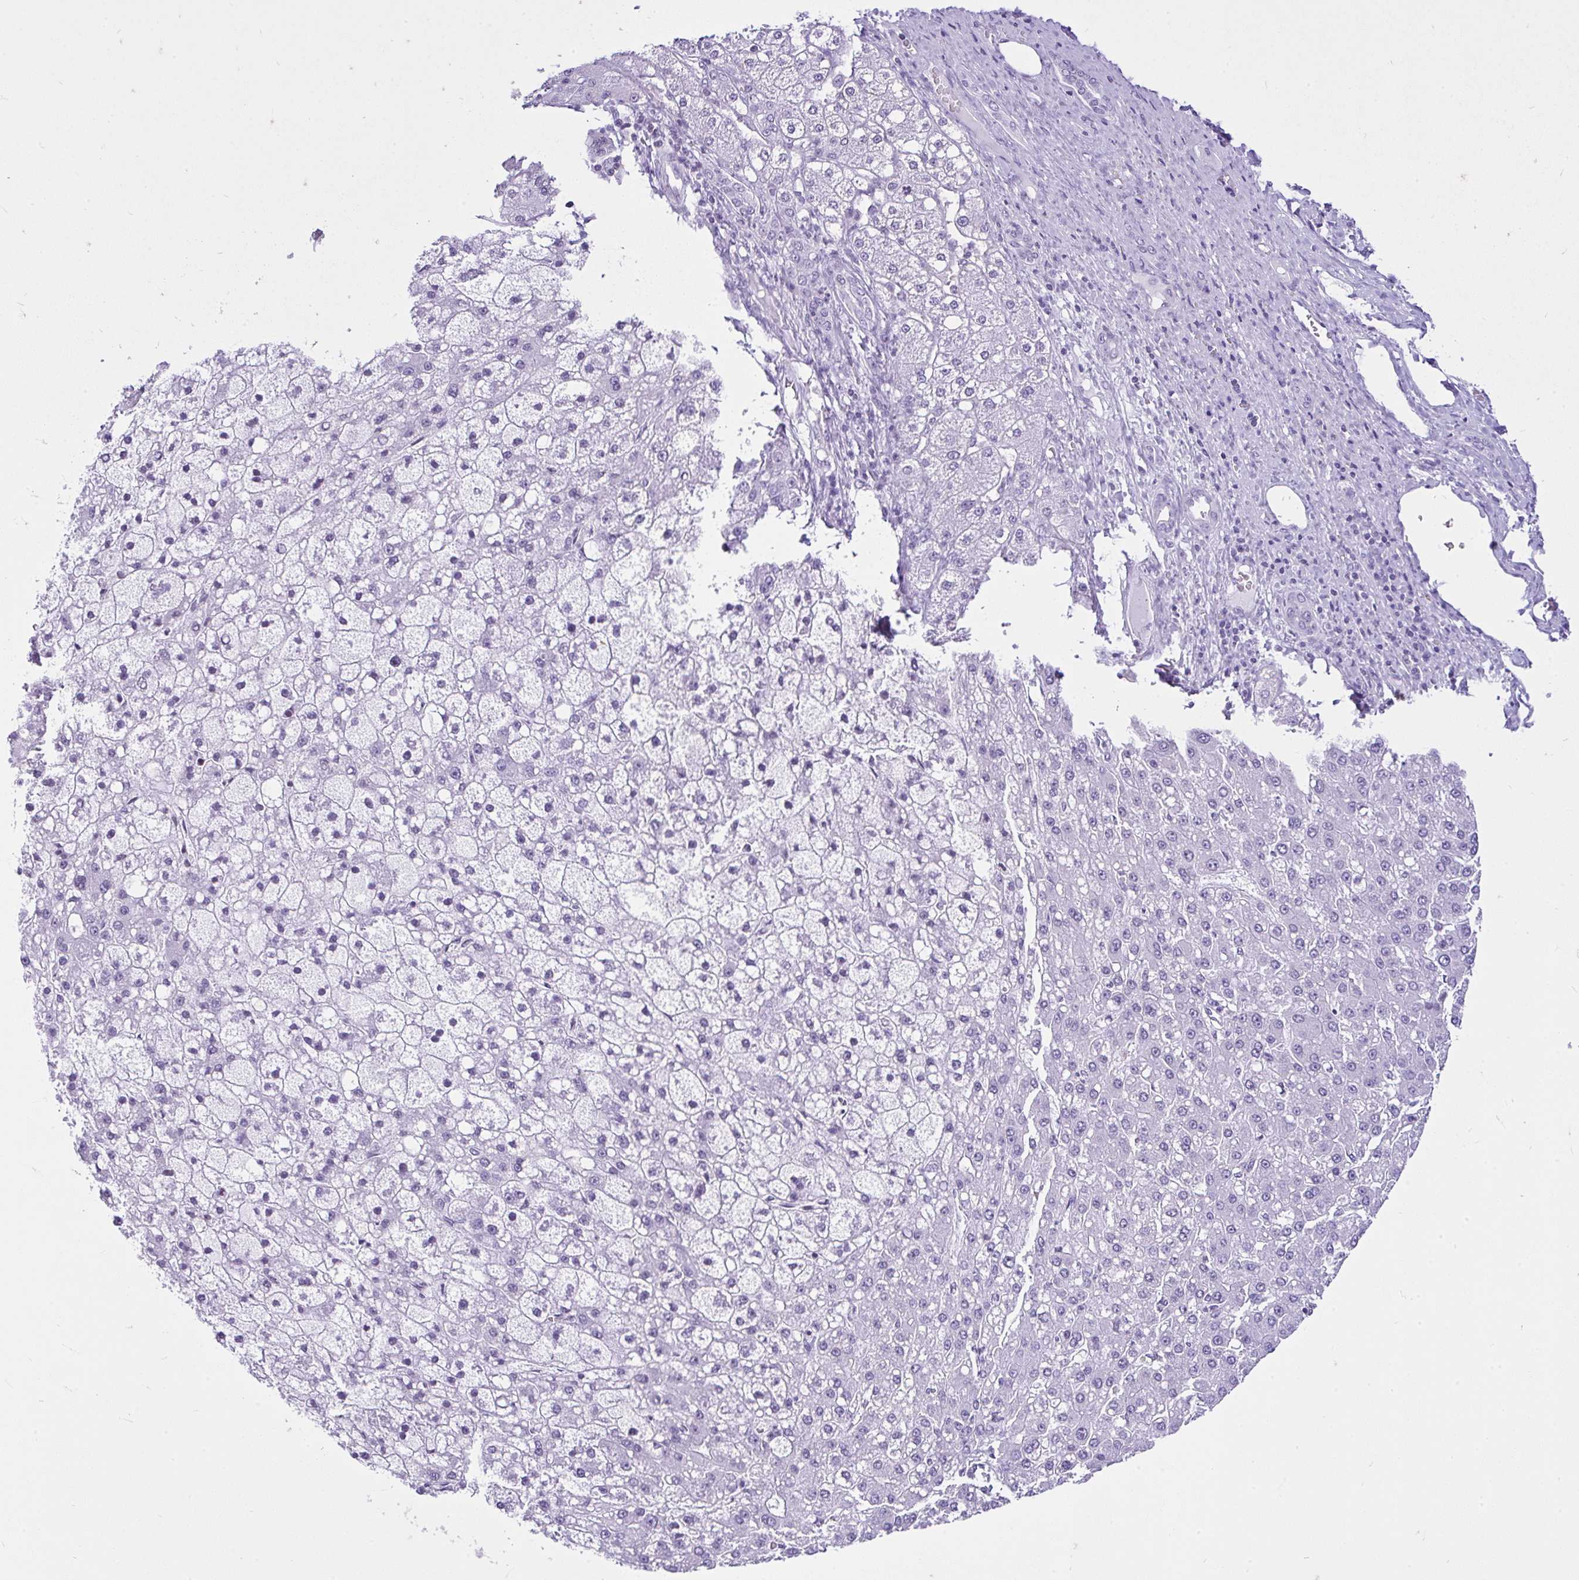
{"staining": {"intensity": "negative", "quantity": "none", "location": "none"}, "tissue": "liver cancer", "cell_type": "Tumor cells", "image_type": "cancer", "snomed": [{"axis": "morphology", "description": "Carcinoma, Hepatocellular, NOS"}, {"axis": "topography", "description": "Liver"}], "caption": "Immunohistochemistry (IHC) image of human hepatocellular carcinoma (liver) stained for a protein (brown), which demonstrates no expression in tumor cells. (DAB immunohistochemistry (IHC), high magnification).", "gene": "KRT27", "patient": {"sex": "male", "age": 67}}